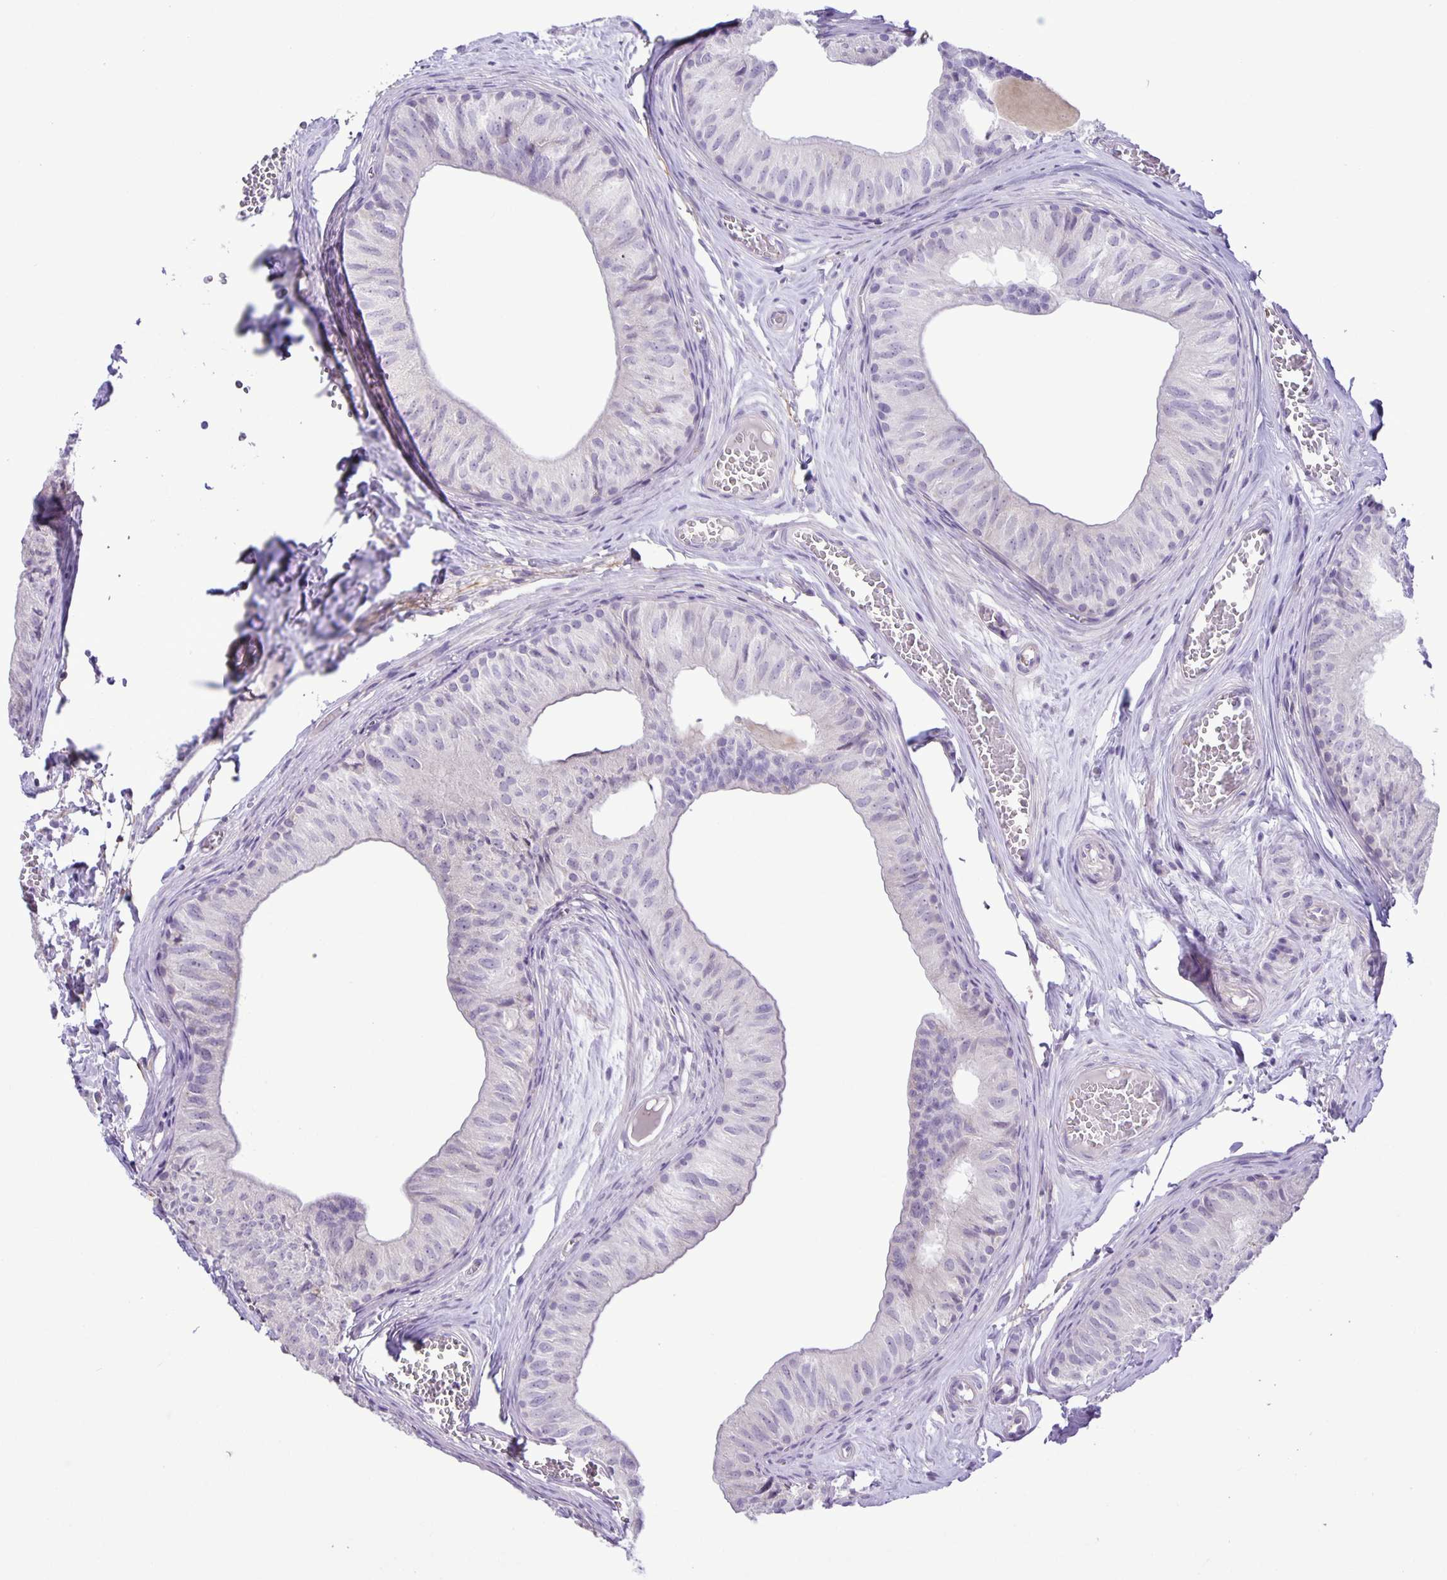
{"staining": {"intensity": "negative", "quantity": "none", "location": "none"}, "tissue": "epididymis", "cell_type": "Glandular cells", "image_type": "normal", "snomed": [{"axis": "morphology", "description": "Normal tissue, NOS"}, {"axis": "topography", "description": "Epididymis"}], "caption": "Immunohistochemistry (IHC) of benign human epididymis displays no staining in glandular cells.", "gene": "ADCK1", "patient": {"sex": "male", "age": 25}}